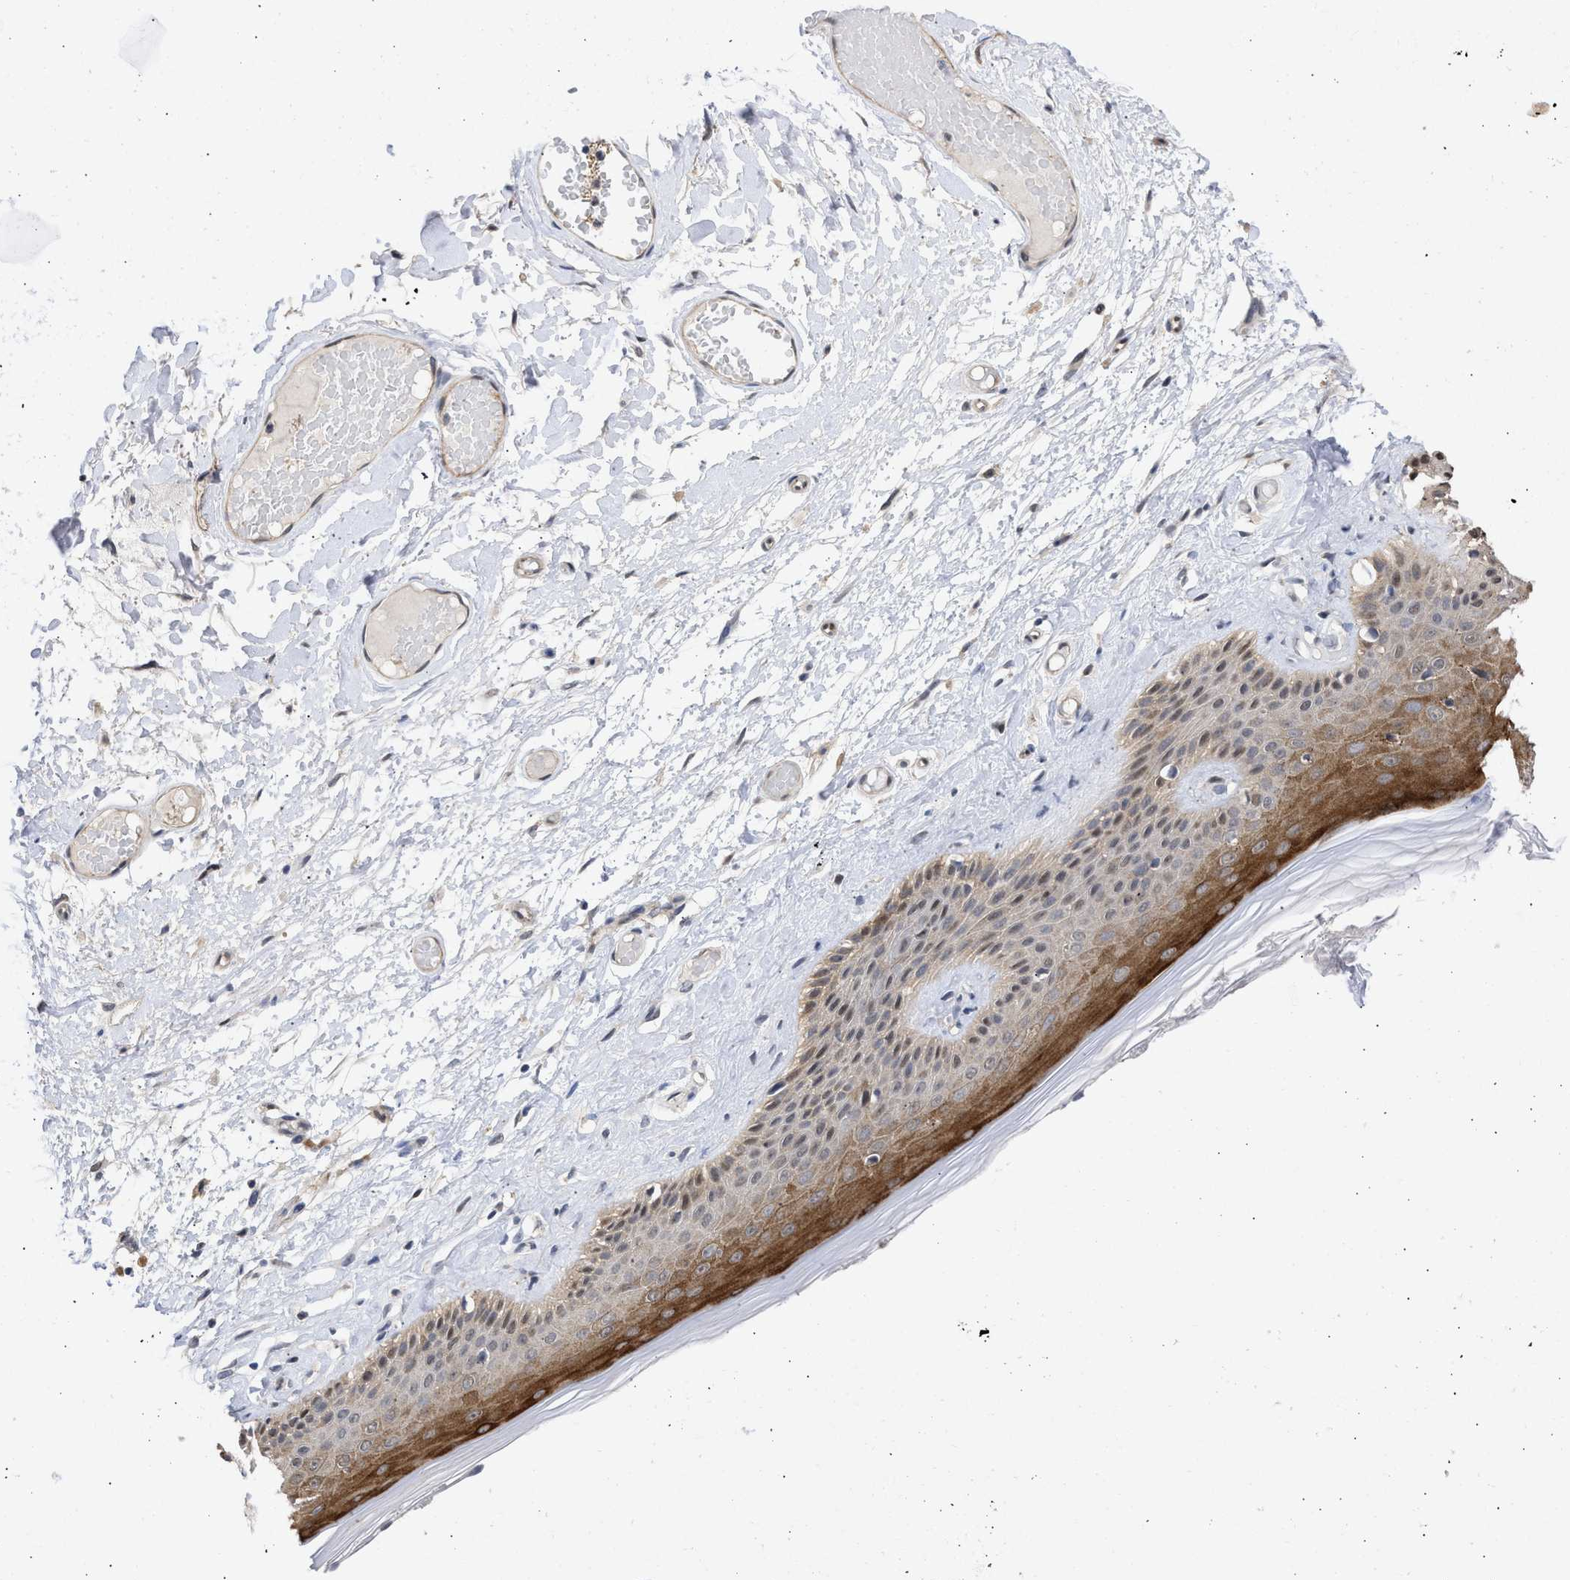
{"staining": {"intensity": "strong", "quantity": "25%-75%", "location": "cytoplasmic/membranous"}, "tissue": "skin", "cell_type": "Epidermal cells", "image_type": "normal", "snomed": [{"axis": "morphology", "description": "Normal tissue, NOS"}, {"axis": "topography", "description": "Vulva"}], "caption": "Protein expression analysis of normal skin reveals strong cytoplasmic/membranous expression in about 25%-75% of epidermal cells.", "gene": "THRA", "patient": {"sex": "female", "age": 73}}